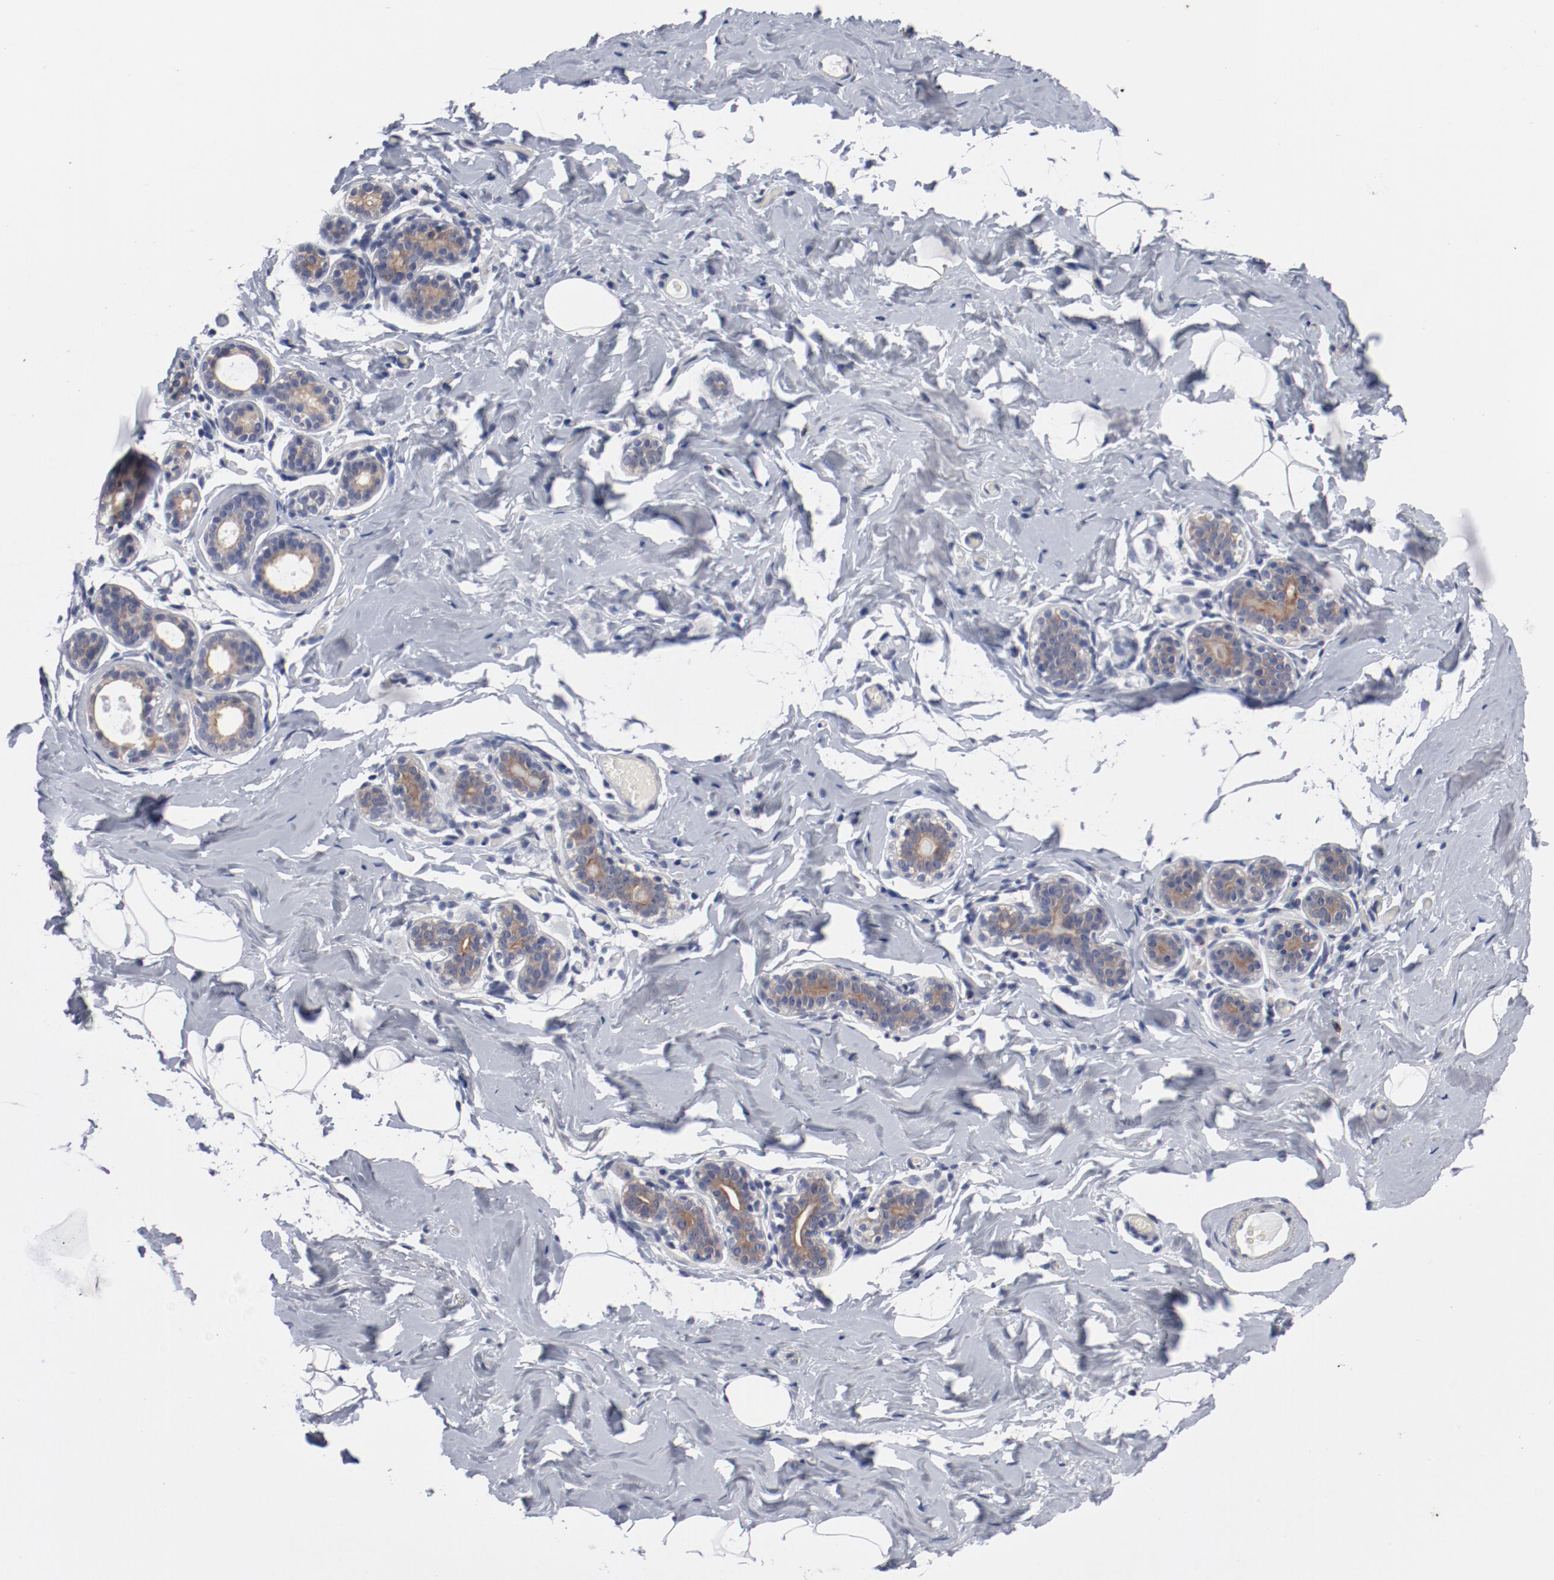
{"staining": {"intensity": "negative", "quantity": "none", "location": "none"}, "tissue": "breast", "cell_type": "Adipocytes", "image_type": "normal", "snomed": [{"axis": "morphology", "description": "Normal tissue, NOS"}, {"axis": "topography", "description": "Breast"}, {"axis": "topography", "description": "Soft tissue"}], "caption": "DAB immunohistochemical staining of benign breast shows no significant expression in adipocytes. (Brightfield microscopy of DAB (3,3'-diaminobenzidine) IHC at high magnification).", "gene": "GPR143", "patient": {"sex": "female", "age": 75}}